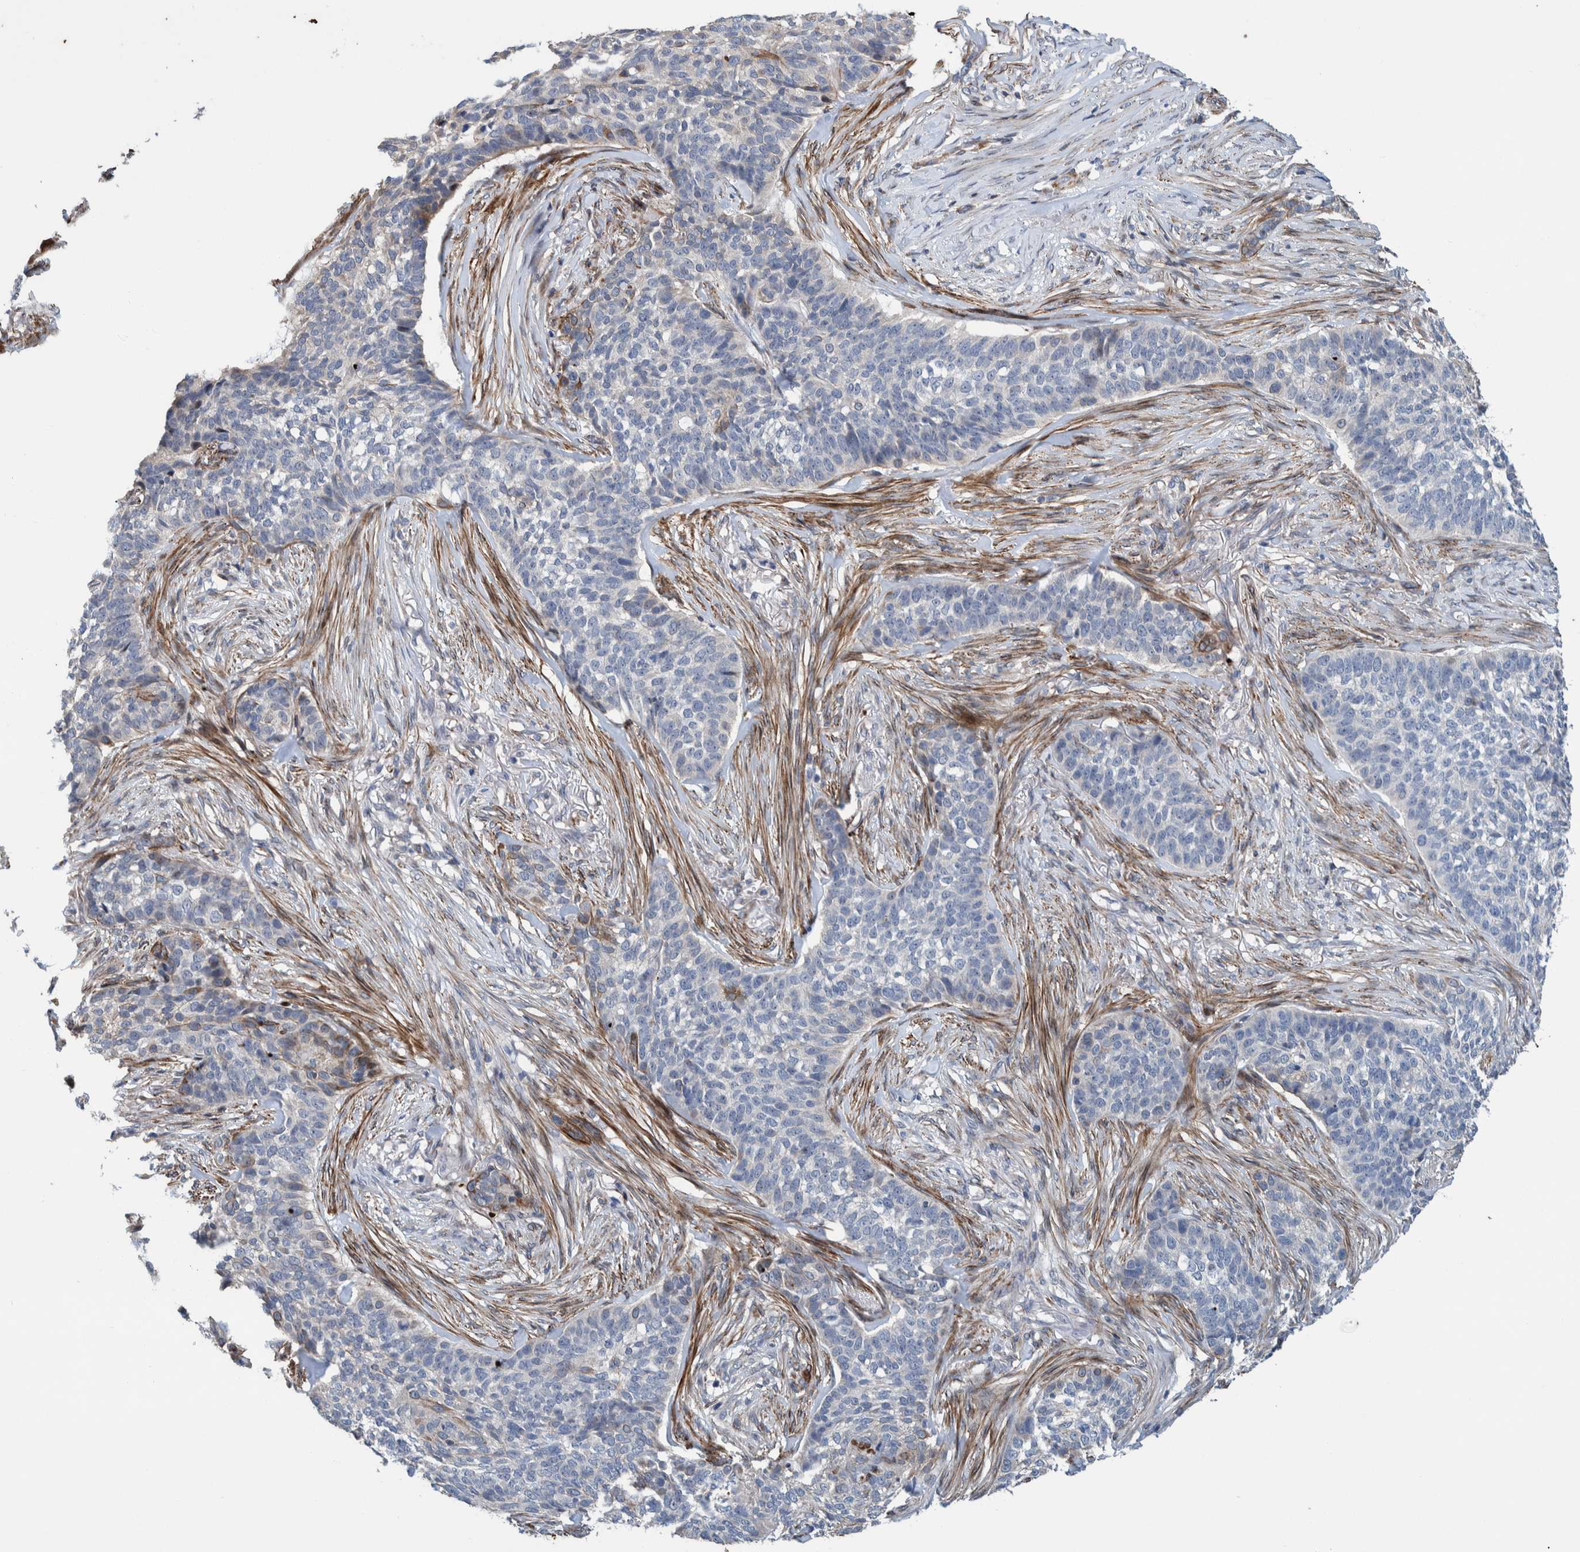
{"staining": {"intensity": "negative", "quantity": "none", "location": "none"}, "tissue": "skin cancer", "cell_type": "Tumor cells", "image_type": "cancer", "snomed": [{"axis": "morphology", "description": "Basal cell carcinoma"}, {"axis": "topography", "description": "Skin"}], "caption": "The micrograph shows no significant expression in tumor cells of basal cell carcinoma (skin).", "gene": "MKS1", "patient": {"sex": "male", "age": 85}}